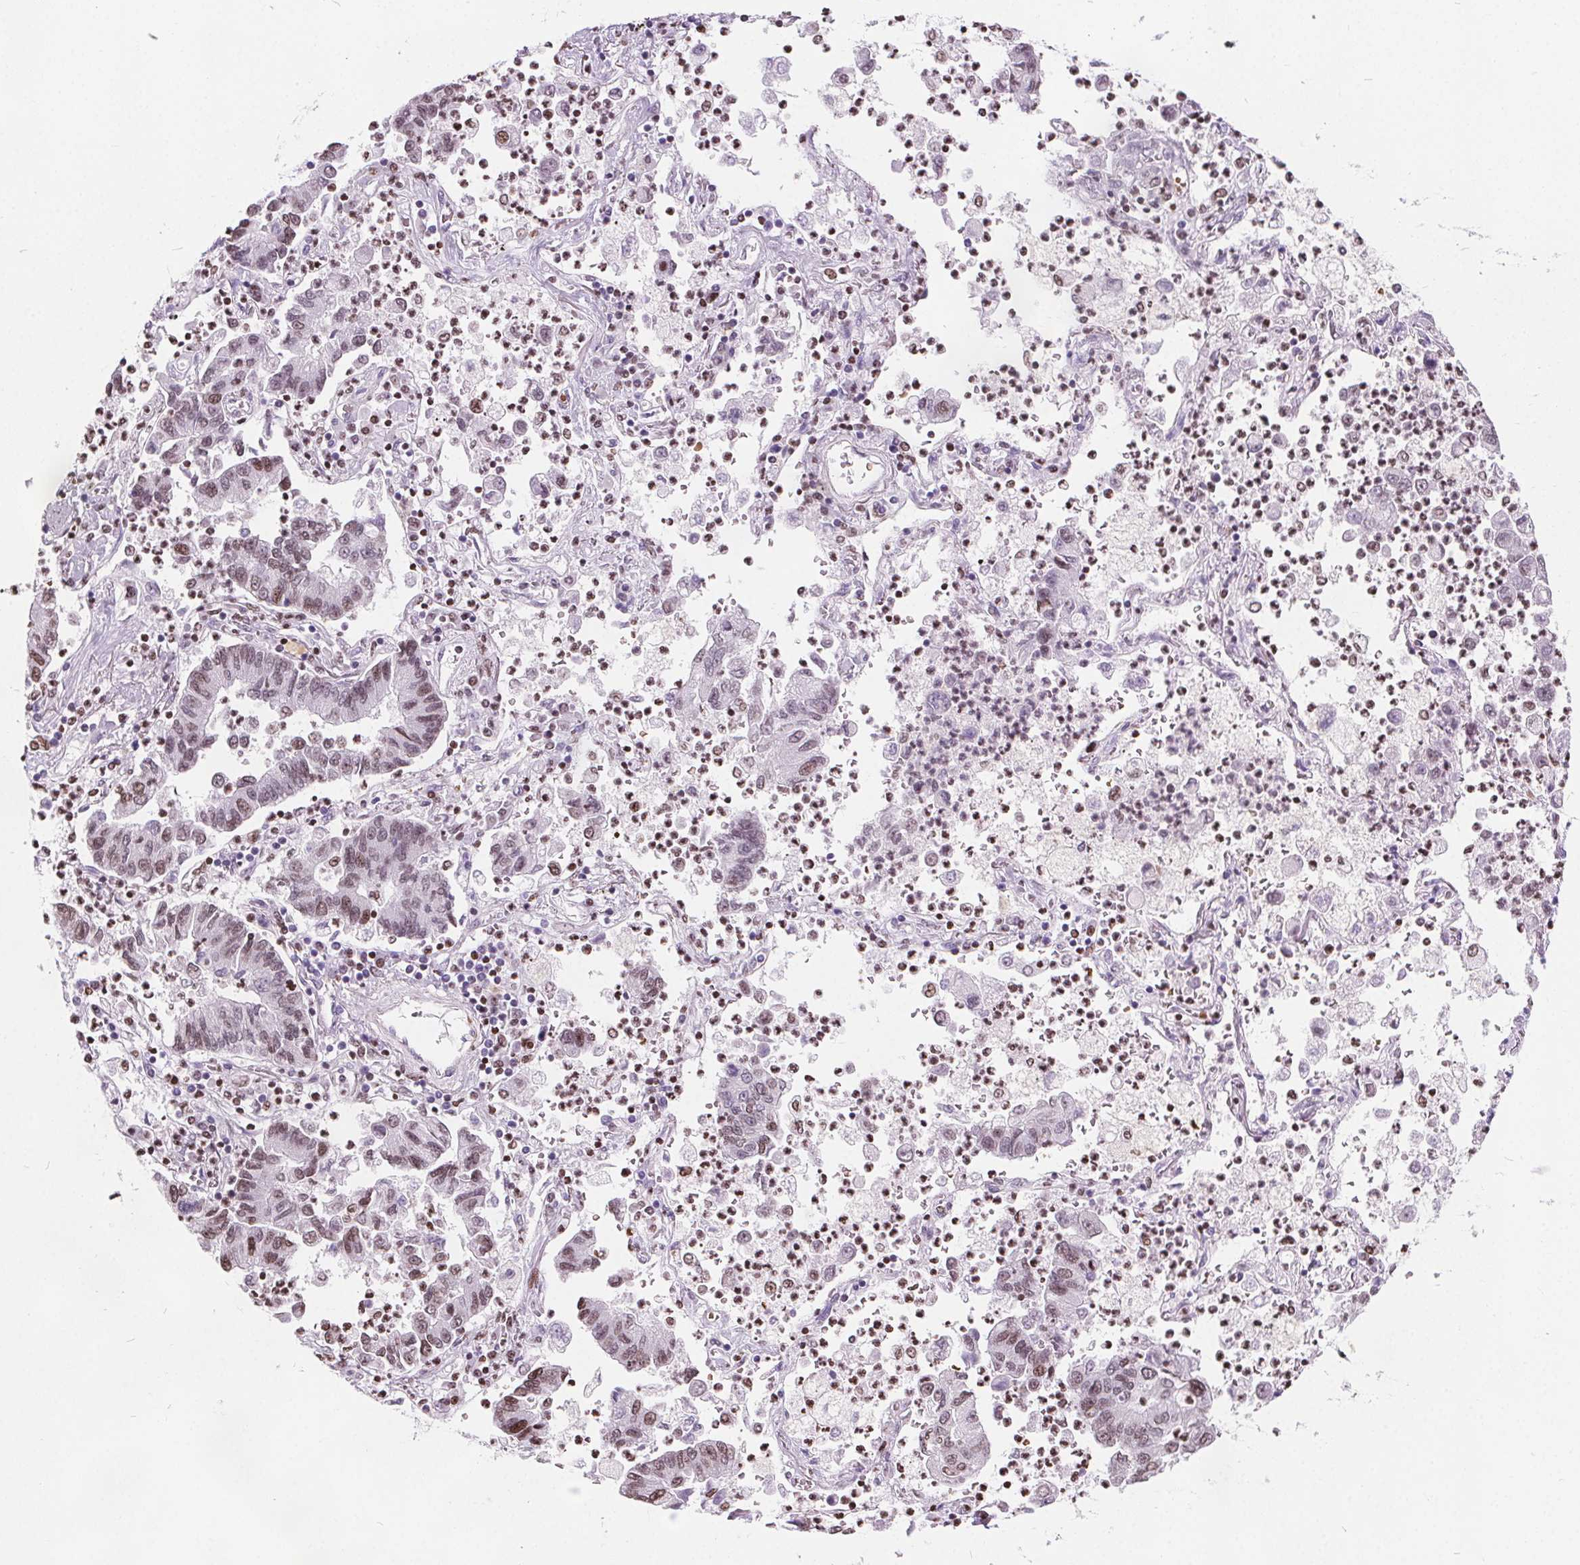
{"staining": {"intensity": "weak", "quantity": "25%-75%", "location": "nuclear"}, "tissue": "lung cancer", "cell_type": "Tumor cells", "image_type": "cancer", "snomed": [{"axis": "morphology", "description": "Adenocarcinoma, NOS"}, {"axis": "topography", "description": "Lung"}], "caption": "Adenocarcinoma (lung) tissue shows weak nuclear expression in approximately 25%-75% of tumor cells, visualized by immunohistochemistry.", "gene": "ISLR2", "patient": {"sex": "female", "age": 57}}